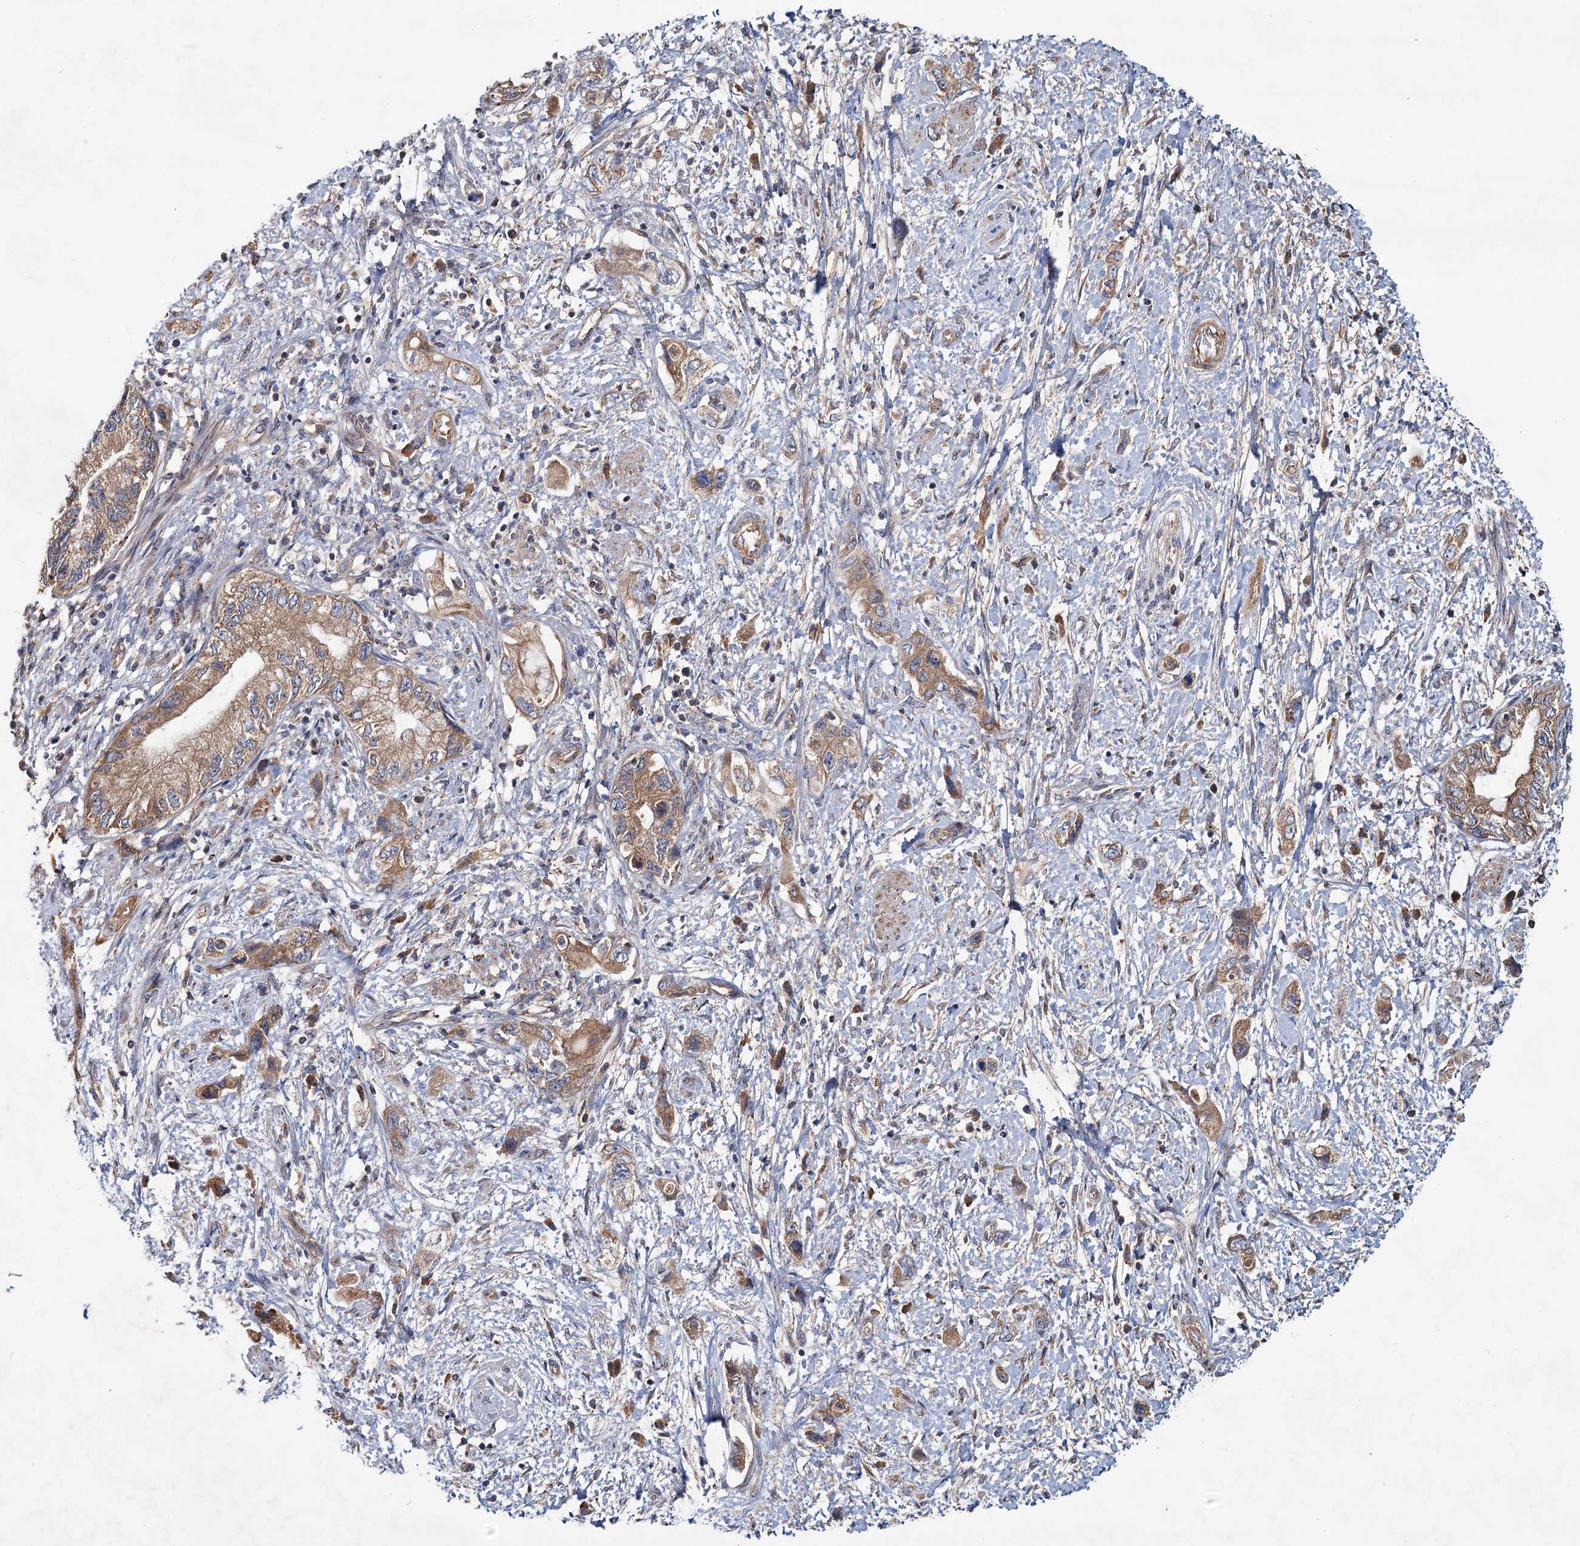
{"staining": {"intensity": "moderate", "quantity": ">75%", "location": "cytoplasmic/membranous"}, "tissue": "pancreatic cancer", "cell_type": "Tumor cells", "image_type": "cancer", "snomed": [{"axis": "morphology", "description": "Adenocarcinoma, NOS"}, {"axis": "topography", "description": "Pancreas"}], "caption": "Immunohistochemistry (IHC) histopathology image of neoplastic tissue: human pancreatic cancer (adenocarcinoma) stained using immunohistochemistry (IHC) exhibits medium levels of moderate protein expression localized specifically in the cytoplasmic/membranous of tumor cells, appearing as a cytoplasmic/membranous brown color.", "gene": "MTRR", "patient": {"sex": "female", "age": 73}}